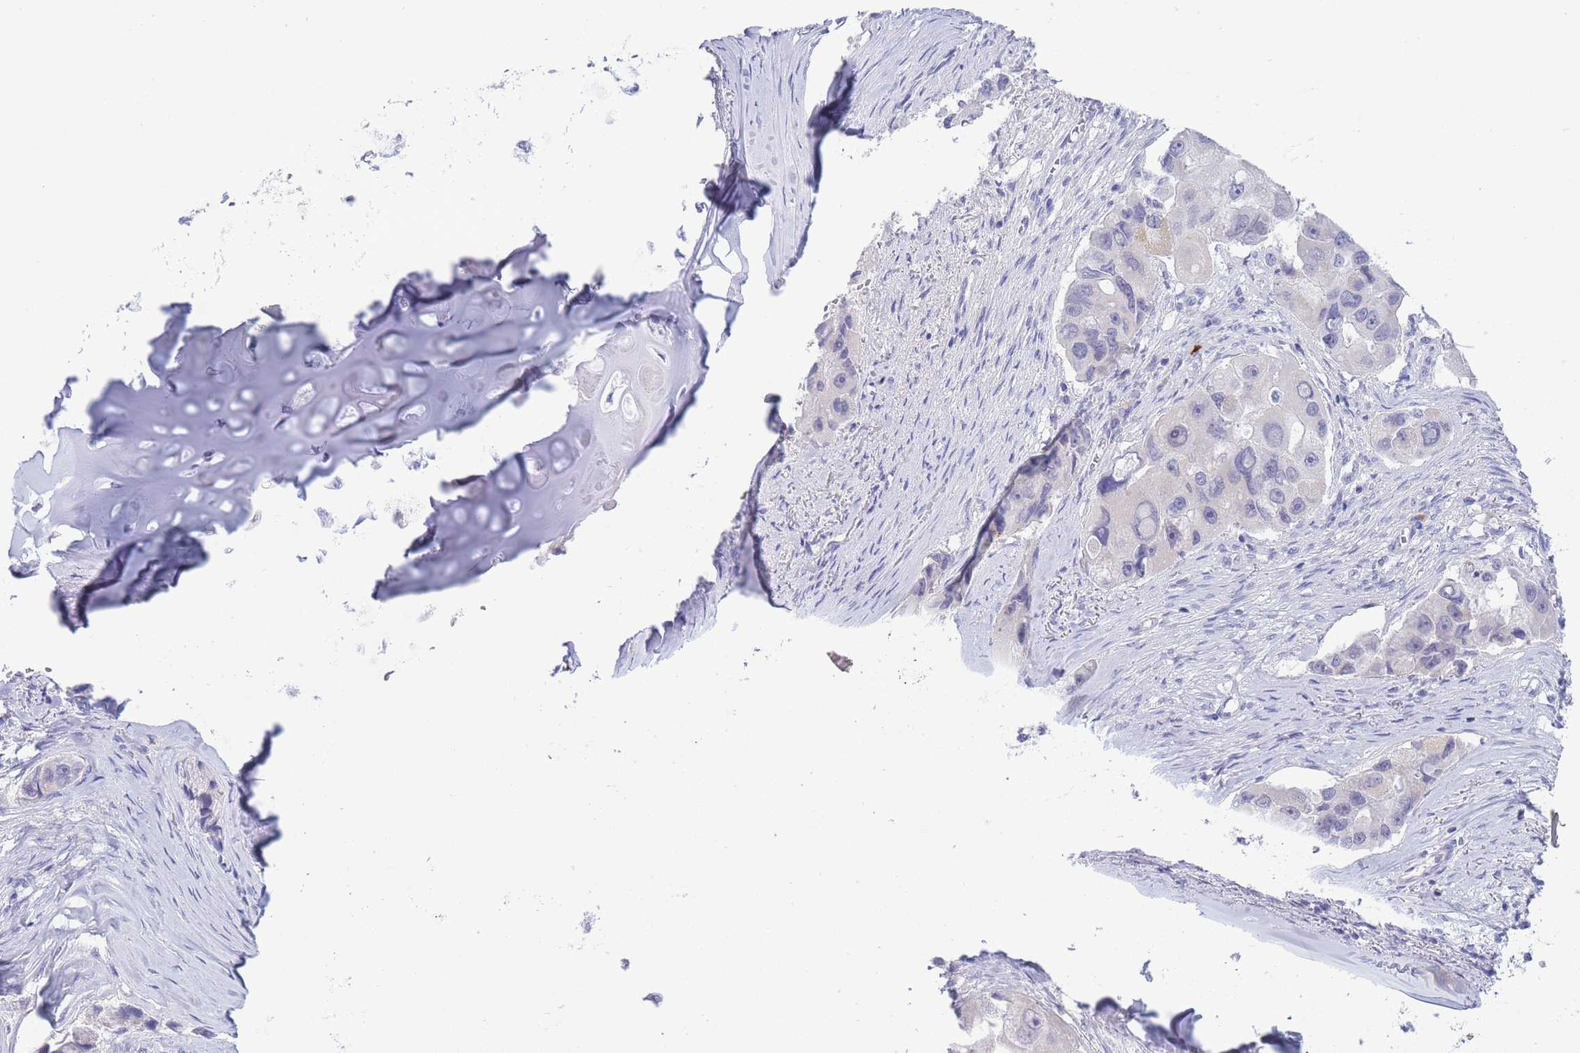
{"staining": {"intensity": "negative", "quantity": "none", "location": "none"}, "tissue": "lung cancer", "cell_type": "Tumor cells", "image_type": "cancer", "snomed": [{"axis": "morphology", "description": "Adenocarcinoma, NOS"}, {"axis": "topography", "description": "Lung"}], "caption": "IHC of human lung cancer (adenocarcinoma) reveals no positivity in tumor cells. (DAB (3,3'-diaminobenzidine) immunohistochemistry (IHC), high magnification).", "gene": "ASAP3", "patient": {"sex": "female", "age": 54}}